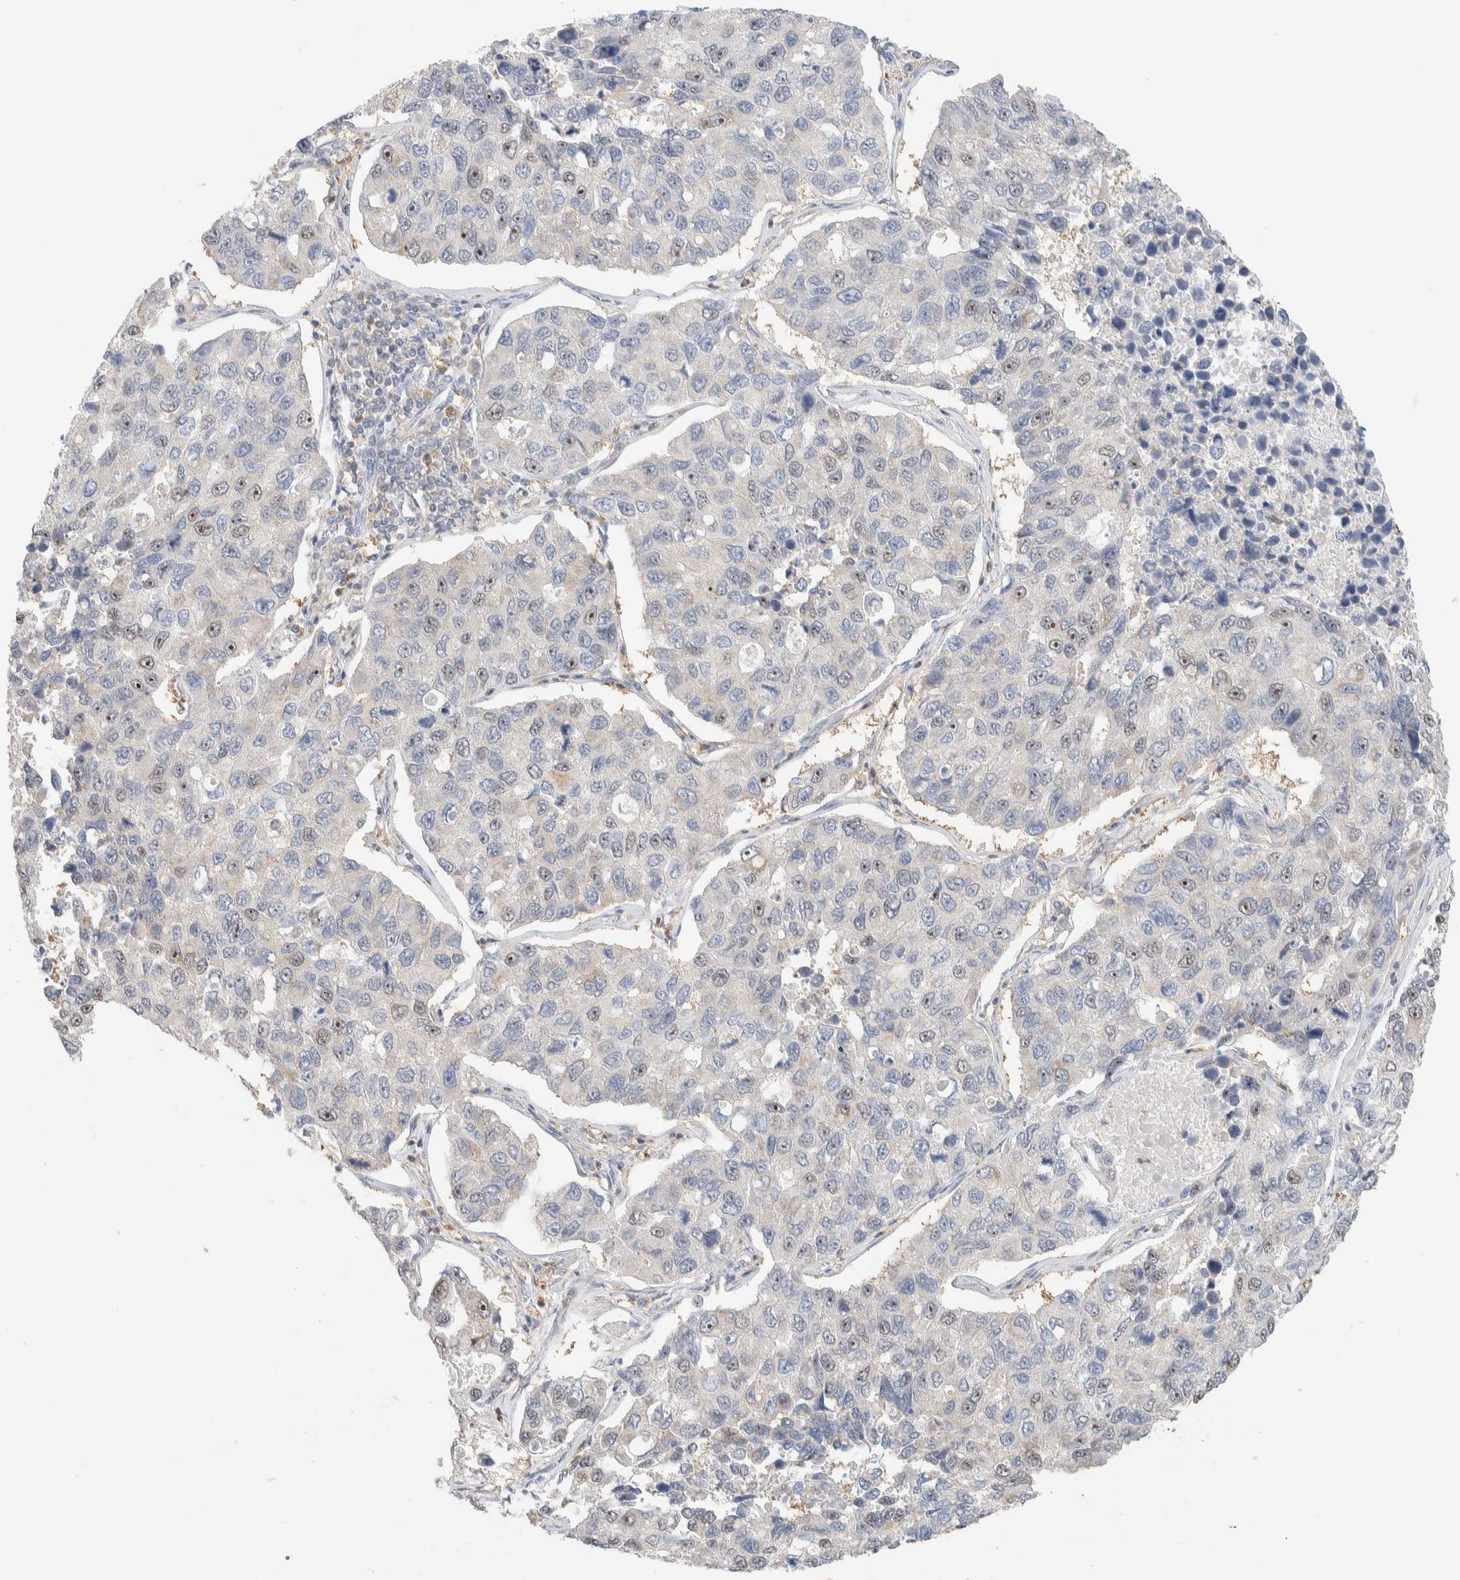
{"staining": {"intensity": "weak", "quantity": "<25%", "location": "nuclear"}, "tissue": "lung cancer", "cell_type": "Tumor cells", "image_type": "cancer", "snomed": [{"axis": "morphology", "description": "Adenocarcinoma, NOS"}, {"axis": "topography", "description": "Lung"}], "caption": "An IHC image of lung cancer (adenocarcinoma) is shown. There is no staining in tumor cells of lung cancer (adenocarcinoma).", "gene": "HDHD3", "patient": {"sex": "male", "age": 64}}